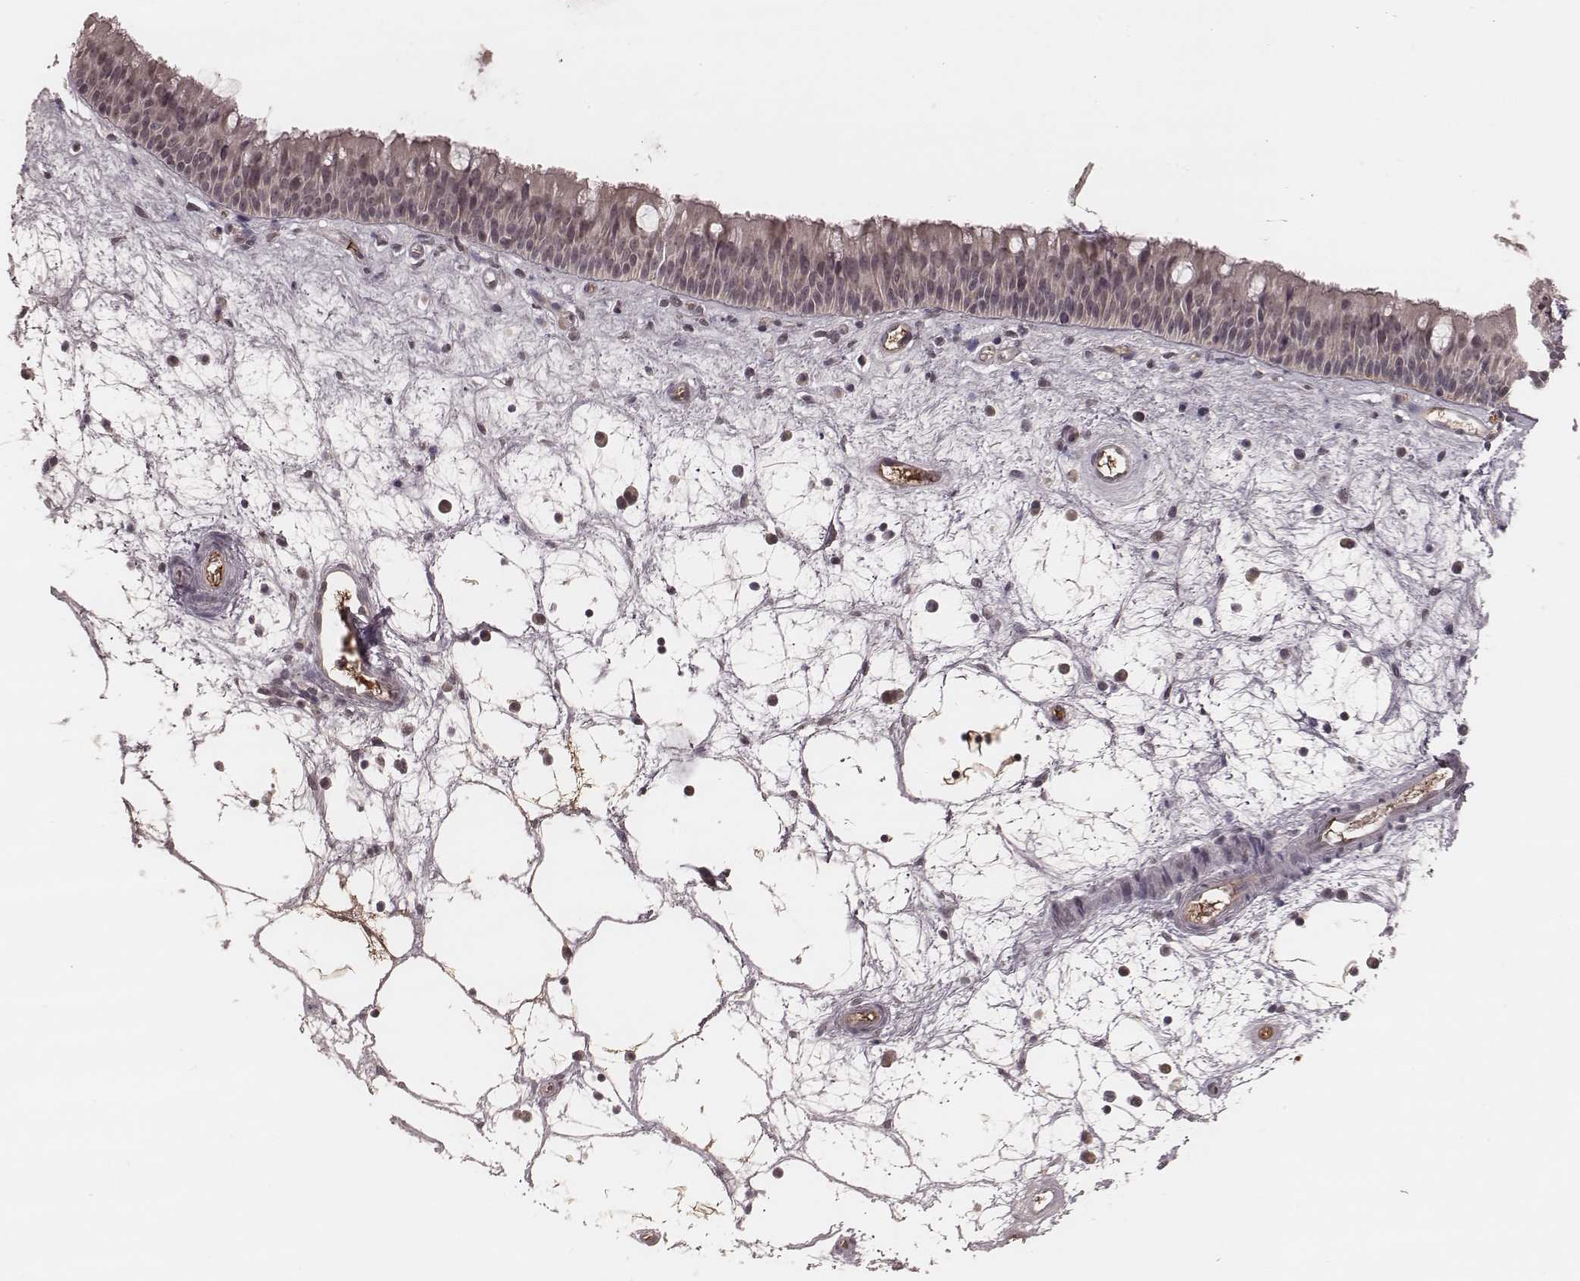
{"staining": {"intensity": "negative", "quantity": "none", "location": "none"}, "tissue": "nasopharynx", "cell_type": "Respiratory epithelial cells", "image_type": "normal", "snomed": [{"axis": "morphology", "description": "Normal tissue, NOS"}, {"axis": "topography", "description": "Nasopharynx"}], "caption": "IHC micrograph of benign human nasopharynx stained for a protein (brown), which exhibits no positivity in respiratory epithelial cells. The staining was performed using DAB (3,3'-diaminobenzidine) to visualize the protein expression in brown, while the nuclei were stained in blue with hematoxylin (Magnification: 20x).", "gene": "IL5", "patient": {"sex": "male", "age": 69}}